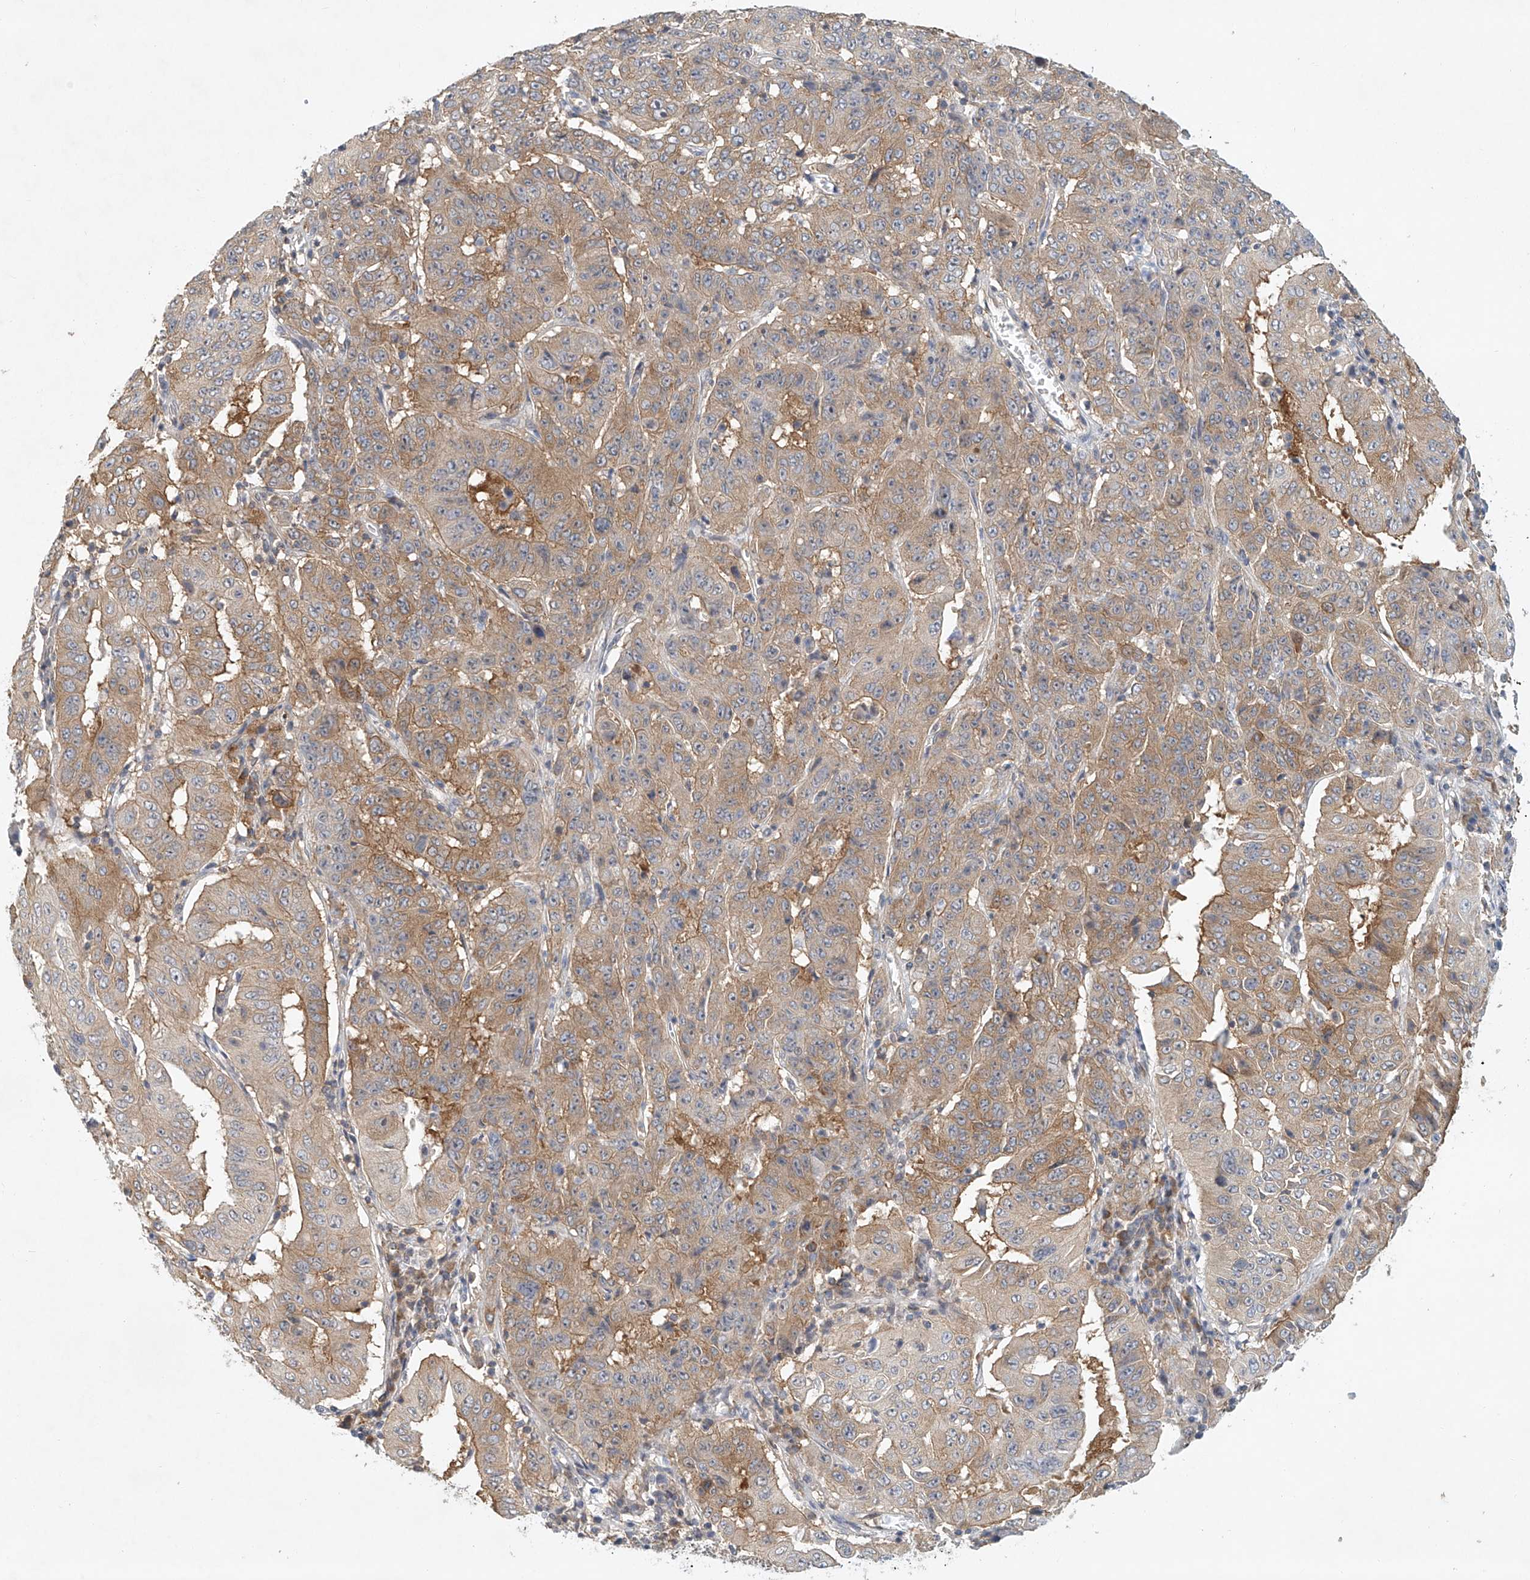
{"staining": {"intensity": "moderate", "quantity": "25%-75%", "location": "cytoplasmic/membranous"}, "tissue": "pancreatic cancer", "cell_type": "Tumor cells", "image_type": "cancer", "snomed": [{"axis": "morphology", "description": "Adenocarcinoma, NOS"}, {"axis": "topography", "description": "Pancreas"}], "caption": "Pancreatic cancer (adenocarcinoma) was stained to show a protein in brown. There is medium levels of moderate cytoplasmic/membranous staining in approximately 25%-75% of tumor cells. (brown staining indicates protein expression, while blue staining denotes nuclei).", "gene": "CARMIL1", "patient": {"sex": "male", "age": 63}}